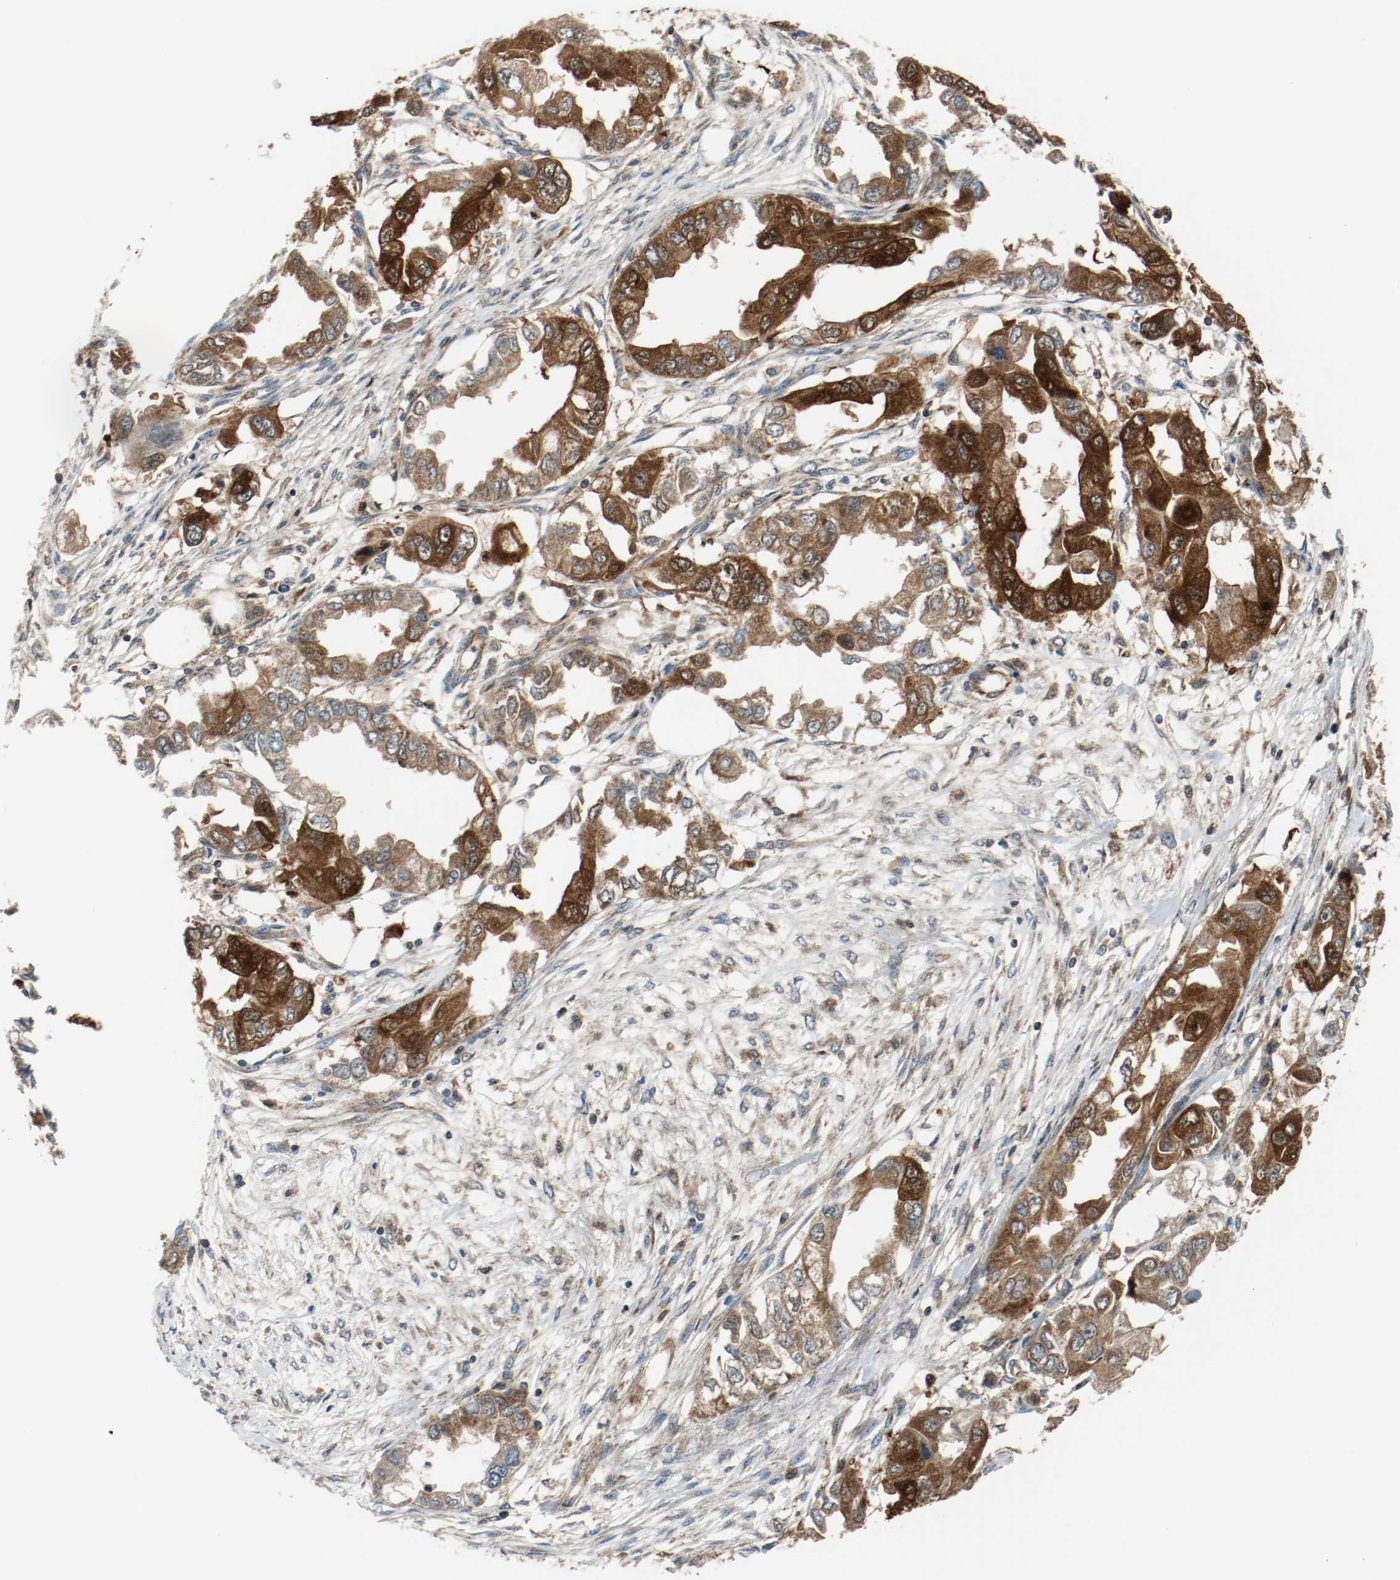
{"staining": {"intensity": "strong", "quantity": ">75%", "location": "cytoplasmic/membranous"}, "tissue": "endometrial cancer", "cell_type": "Tumor cells", "image_type": "cancer", "snomed": [{"axis": "morphology", "description": "Adenocarcinoma, NOS"}, {"axis": "topography", "description": "Endometrium"}], "caption": "A high-resolution photomicrograph shows immunohistochemistry staining of endometrial adenocarcinoma, which exhibits strong cytoplasmic/membranous expression in about >75% of tumor cells.", "gene": "TXNRD1", "patient": {"sex": "female", "age": 67}}